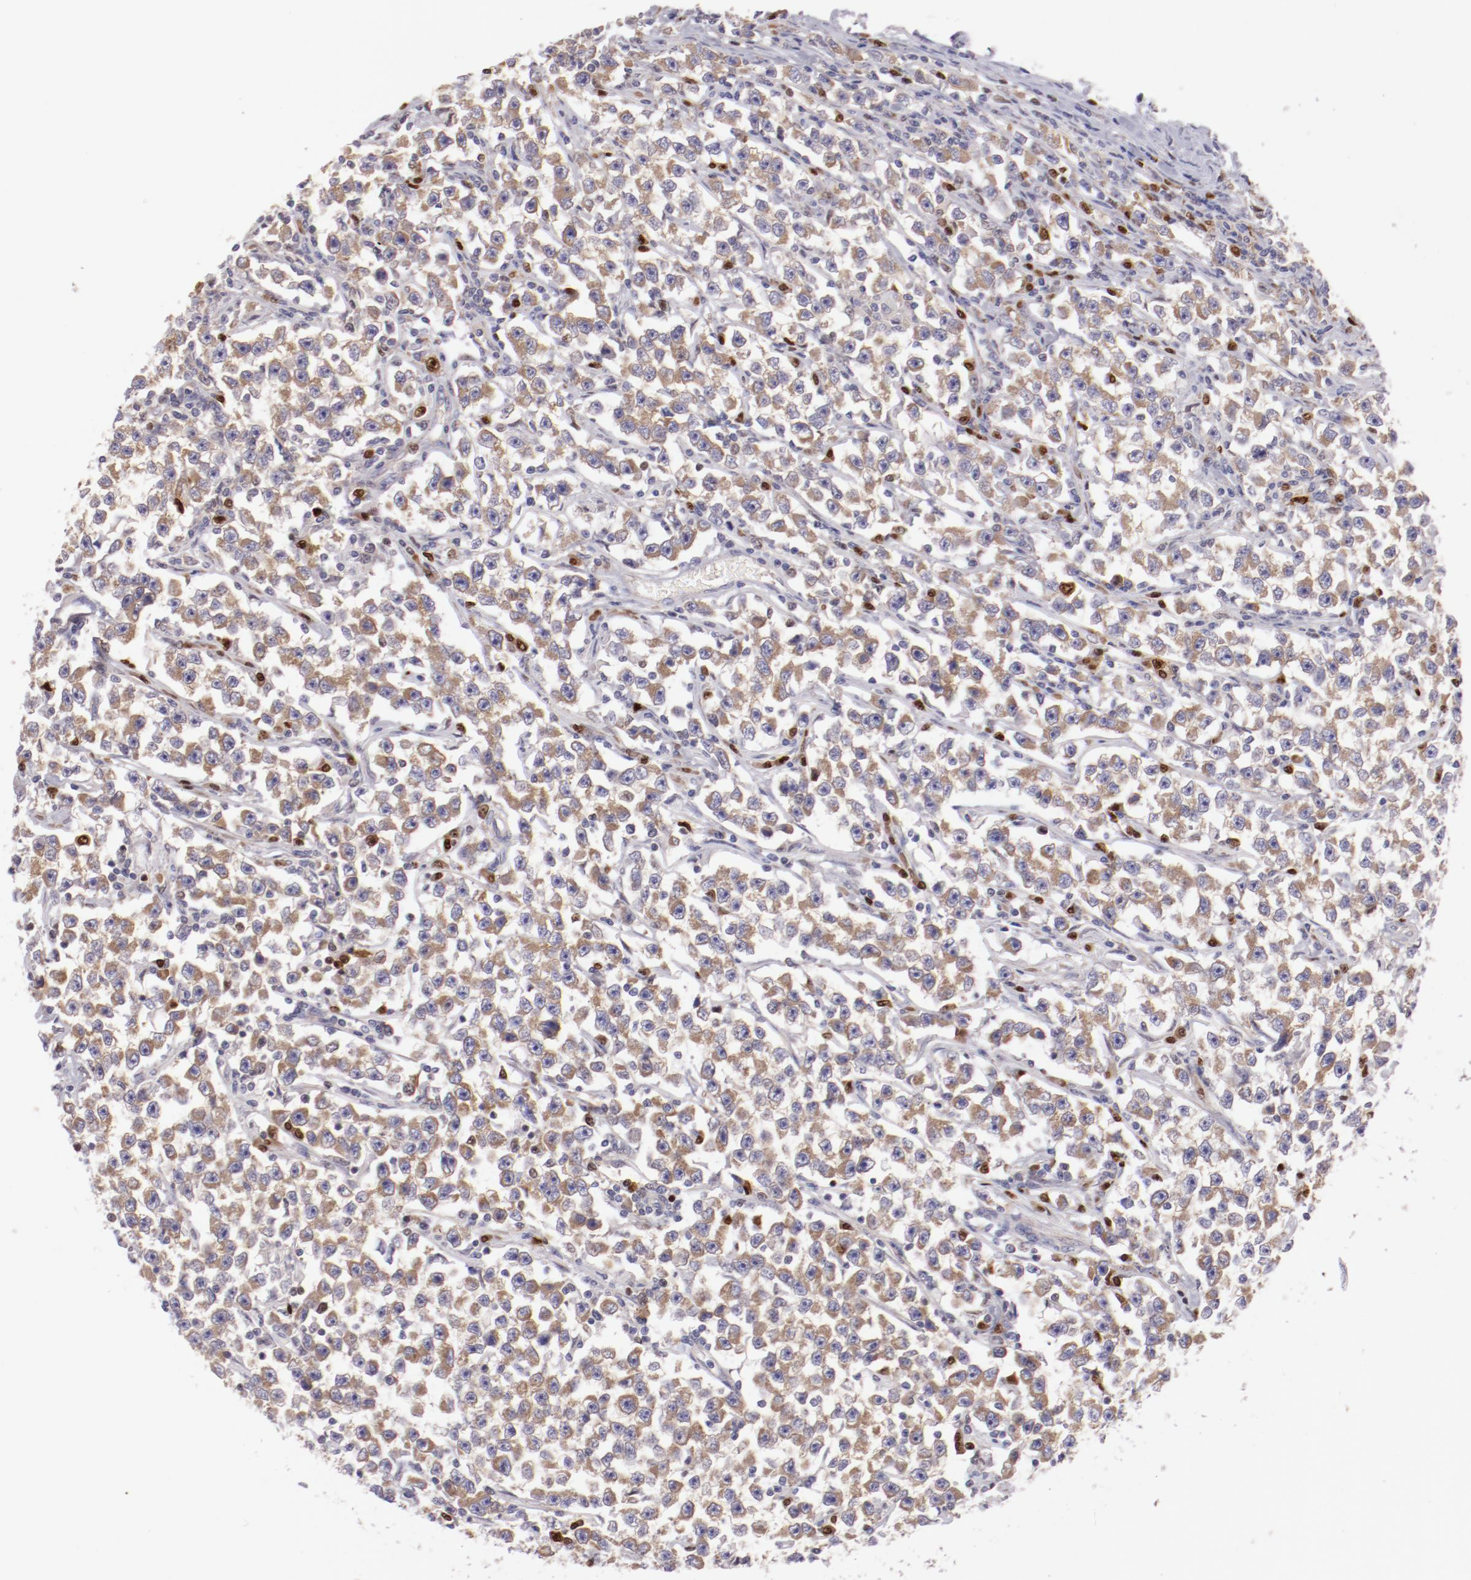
{"staining": {"intensity": "moderate", "quantity": ">75%", "location": "cytoplasmic/membranous"}, "tissue": "testis cancer", "cell_type": "Tumor cells", "image_type": "cancer", "snomed": [{"axis": "morphology", "description": "Seminoma, NOS"}, {"axis": "topography", "description": "Testis"}], "caption": "This is a micrograph of immunohistochemistry staining of testis seminoma, which shows moderate staining in the cytoplasmic/membranous of tumor cells.", "gene": "IRF8", "patient": {"sex": "male", "age": 33}}